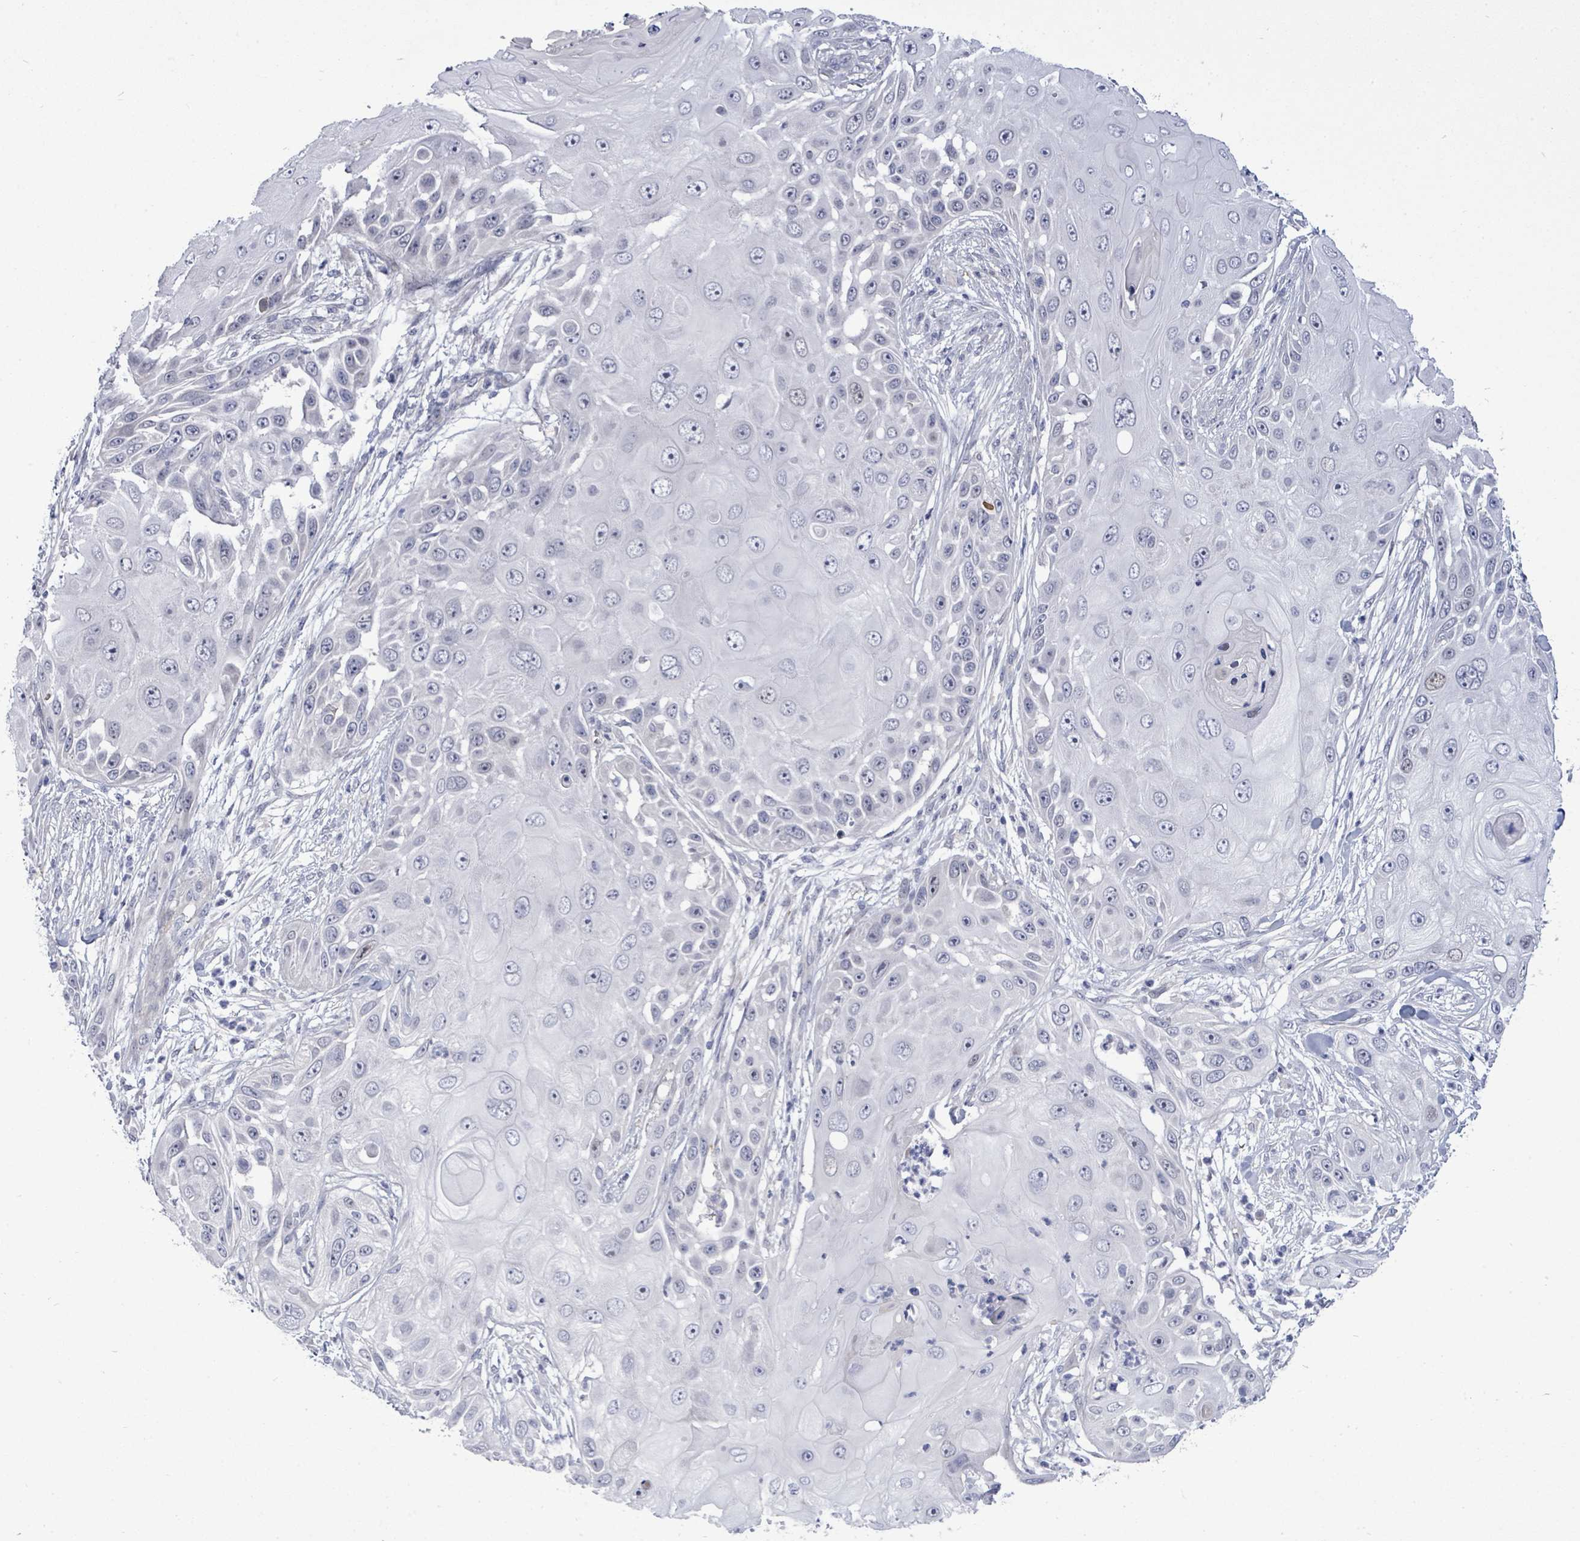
{"staining": {"intensity": "negative", "quantity": "none", "location": "none"}, "tissue": "skin cancer", "cell_type": "Tumor cells", "image_type": "cancer", "snomed": [{"axis": "morphology", "description": "Squamous cell carcinoma, NOS"}, {"axis": "topography", "description": "Skin"}], "caption": "Immunohistochemistry histopathology image of skin cancer (squamous cell carcinoma) stained for a protein (brown), which reveals no staining in tumor cells. Brightfield microscopy of immunohistochemistry stained with DAB (3,3'-diaminobenzidine) (brown) and hematoxylin (blue), captured at high magnification.", "gene": "CT45A5", "patient": {"sex": "female", "age": 44}}